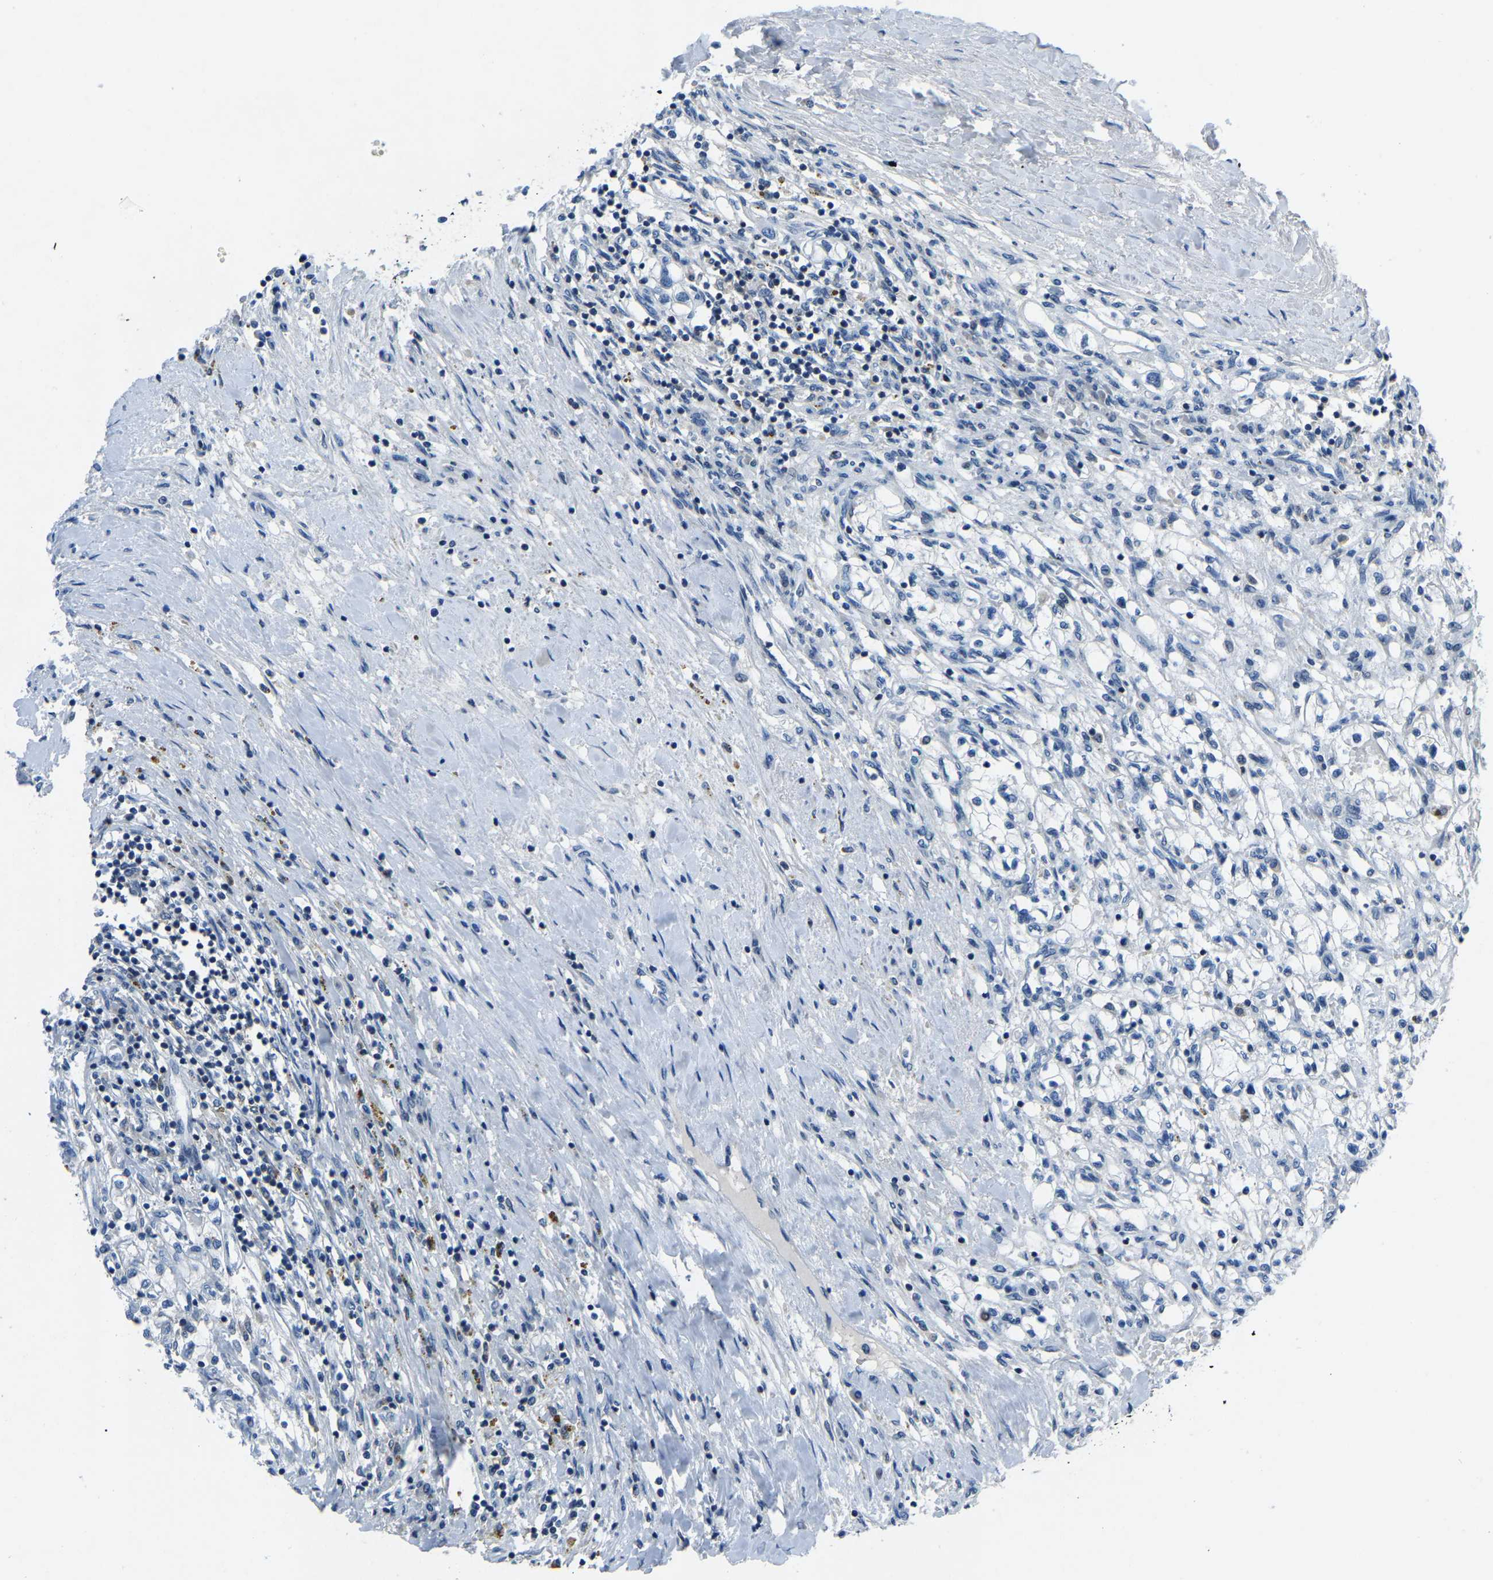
{"staining": {"intensity": "negative", "quantity": "none", "location": "none"}, "tissue": "renal cancer", "cell_type": "Tumor cells", "image_type": "cancer", "snomed": [{"axis": "morphology", "description": "Adenocarcinoma, NOS"}, {"axis": "topography", "description": "Kidney"}], "caption": "Tumor cells are negative for protein expression in human adenocarcinoma (renal).", "gene": "XIRP1", "patient": {"sex": "male", "age": 68}}